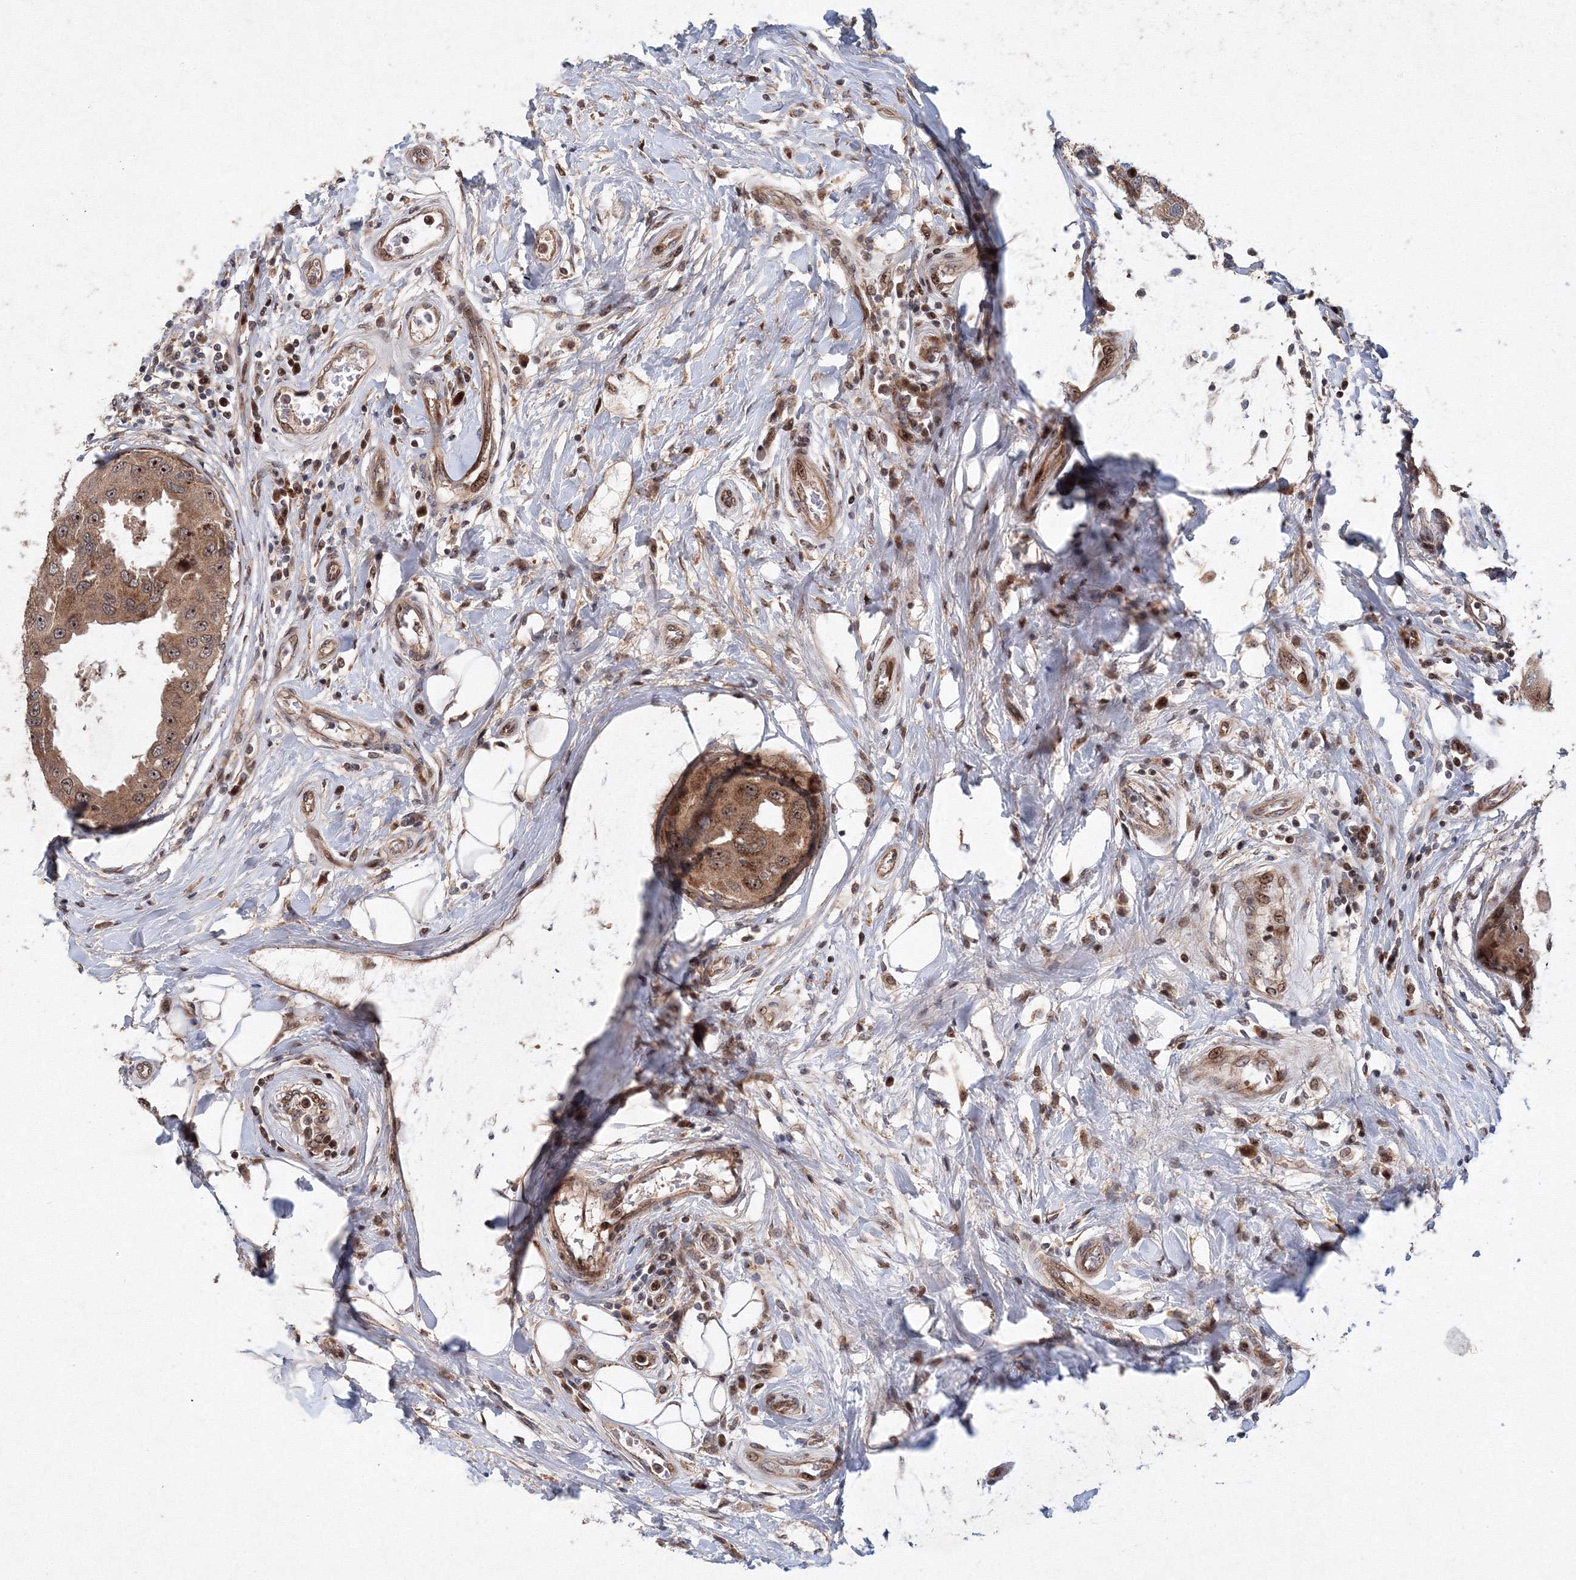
{"staining": {"intensity": "moderate", "quantity": ">75%", "location": "cytoplasmic/membranous,nuclear"}, "tissue": "breast cancer", "cell_type": "Tumor cells", "image_type": "cancer", "snomed": [{"axis": "morphology", "description": "Duct carcinoma"}, {"axis": "topography", "description": "Breast"}], "caption": "Brown immunohistochemical staining in human breast cancer (intraductal carcinoma) displays moderate cytoplasmic/membranous and nuclear staining in approximately >75% of tumor cells.", "gene": "ANKAR", "patient": {"sex": "female", "age": 27}}